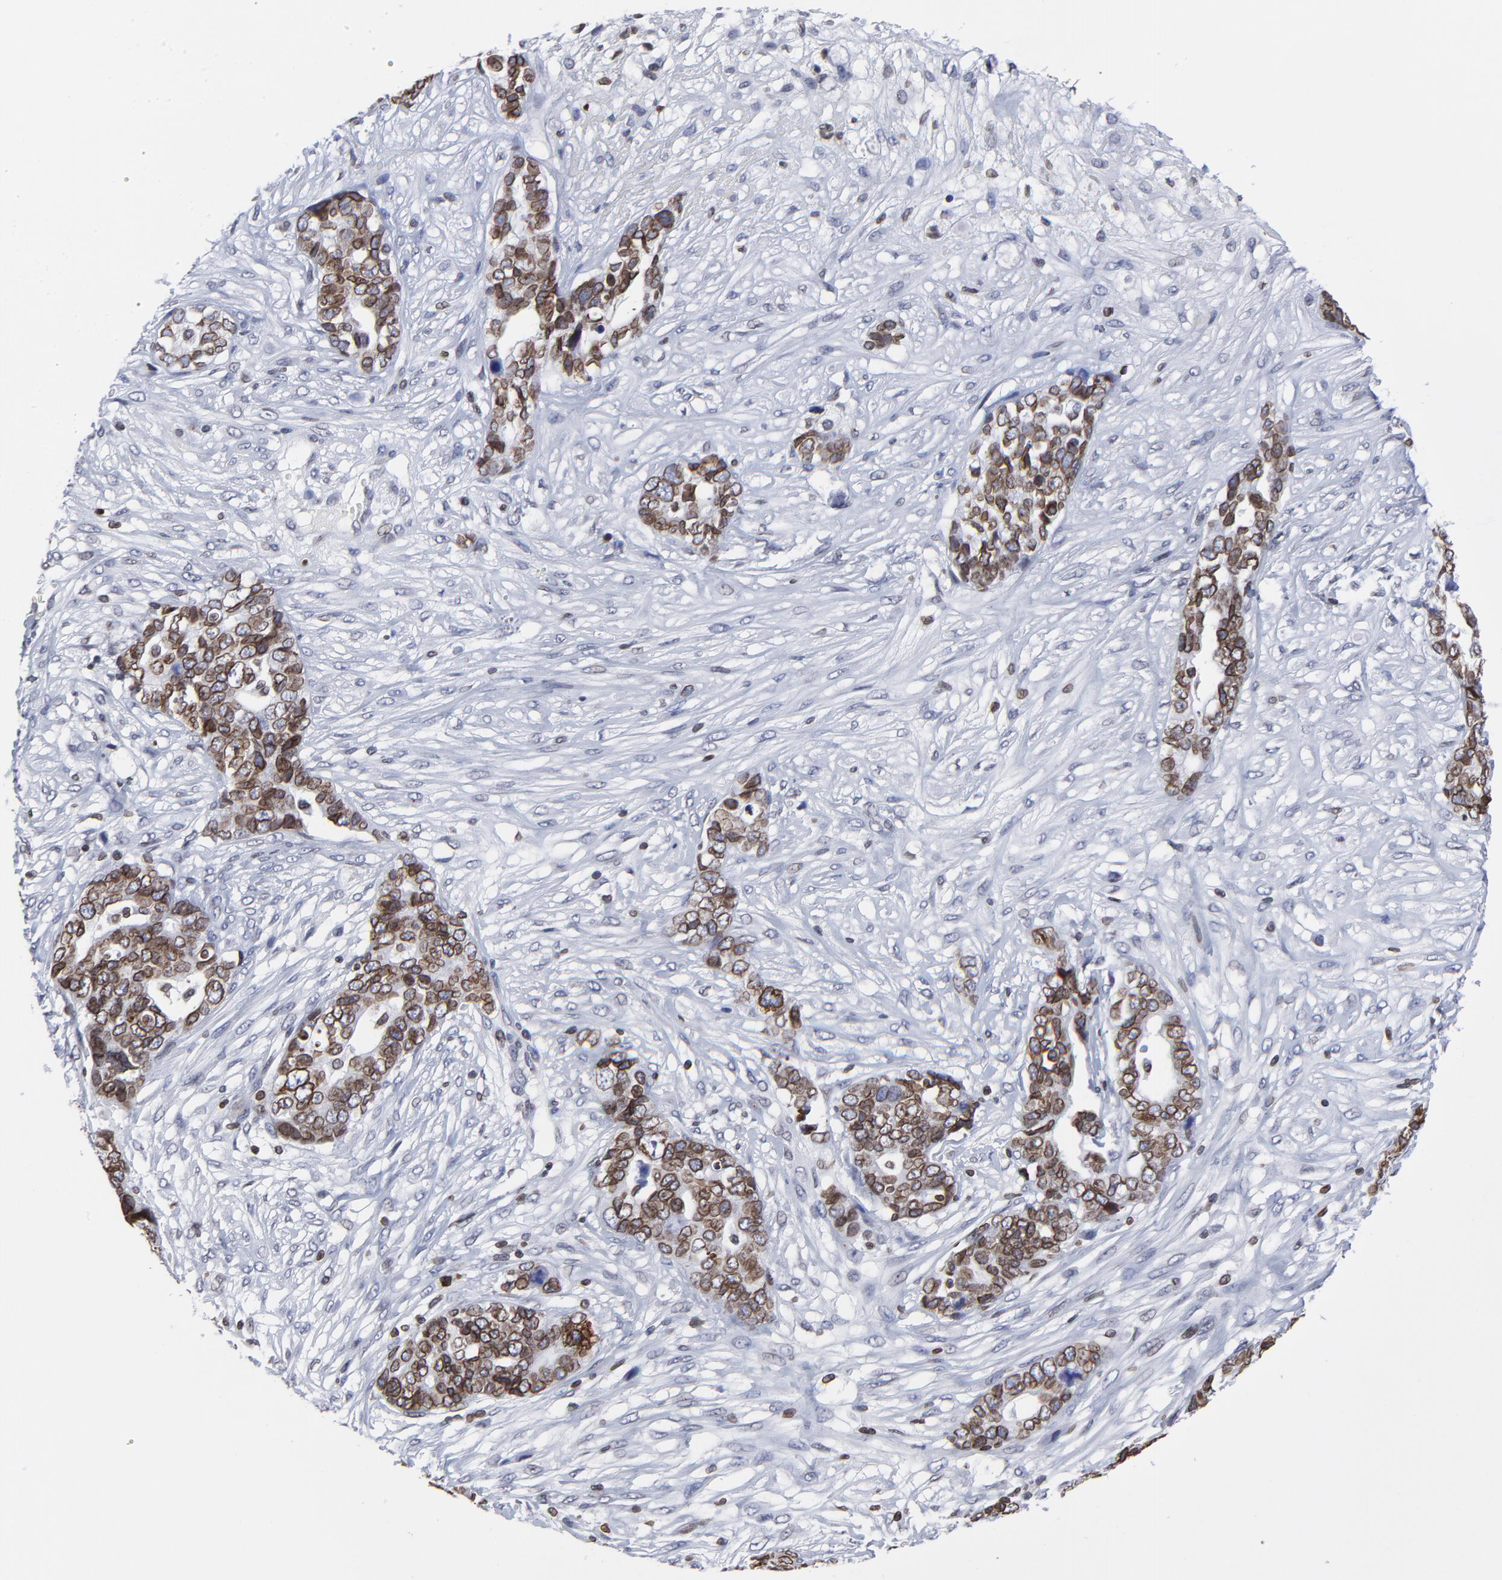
{"staining": {"intensity": "strong", "quantity": ">75%", "location": "cytoplasmic/membranous,nuclear"}, "tissue": "ovarian cancer", "cell_type": "Tumor cells", "image_type": "cancer", "snomed": [{"axis": "morphology", "description": "Normal tissue, NOS"}, {"axis": "morphology", "description": "Cystadenocarcinoma, serous, NOS"}, {"axis": "topography", "description": "Fallopian tube"}, {"axis": "topography", "description": "Ovary"}], "caption": "Human ovarian serous cystadenocarcinoma stained with a protein marker exhibits strong staining in tumor cells.", "gene": "THAP7", "patient": {"sex": "female", "age": 56}}